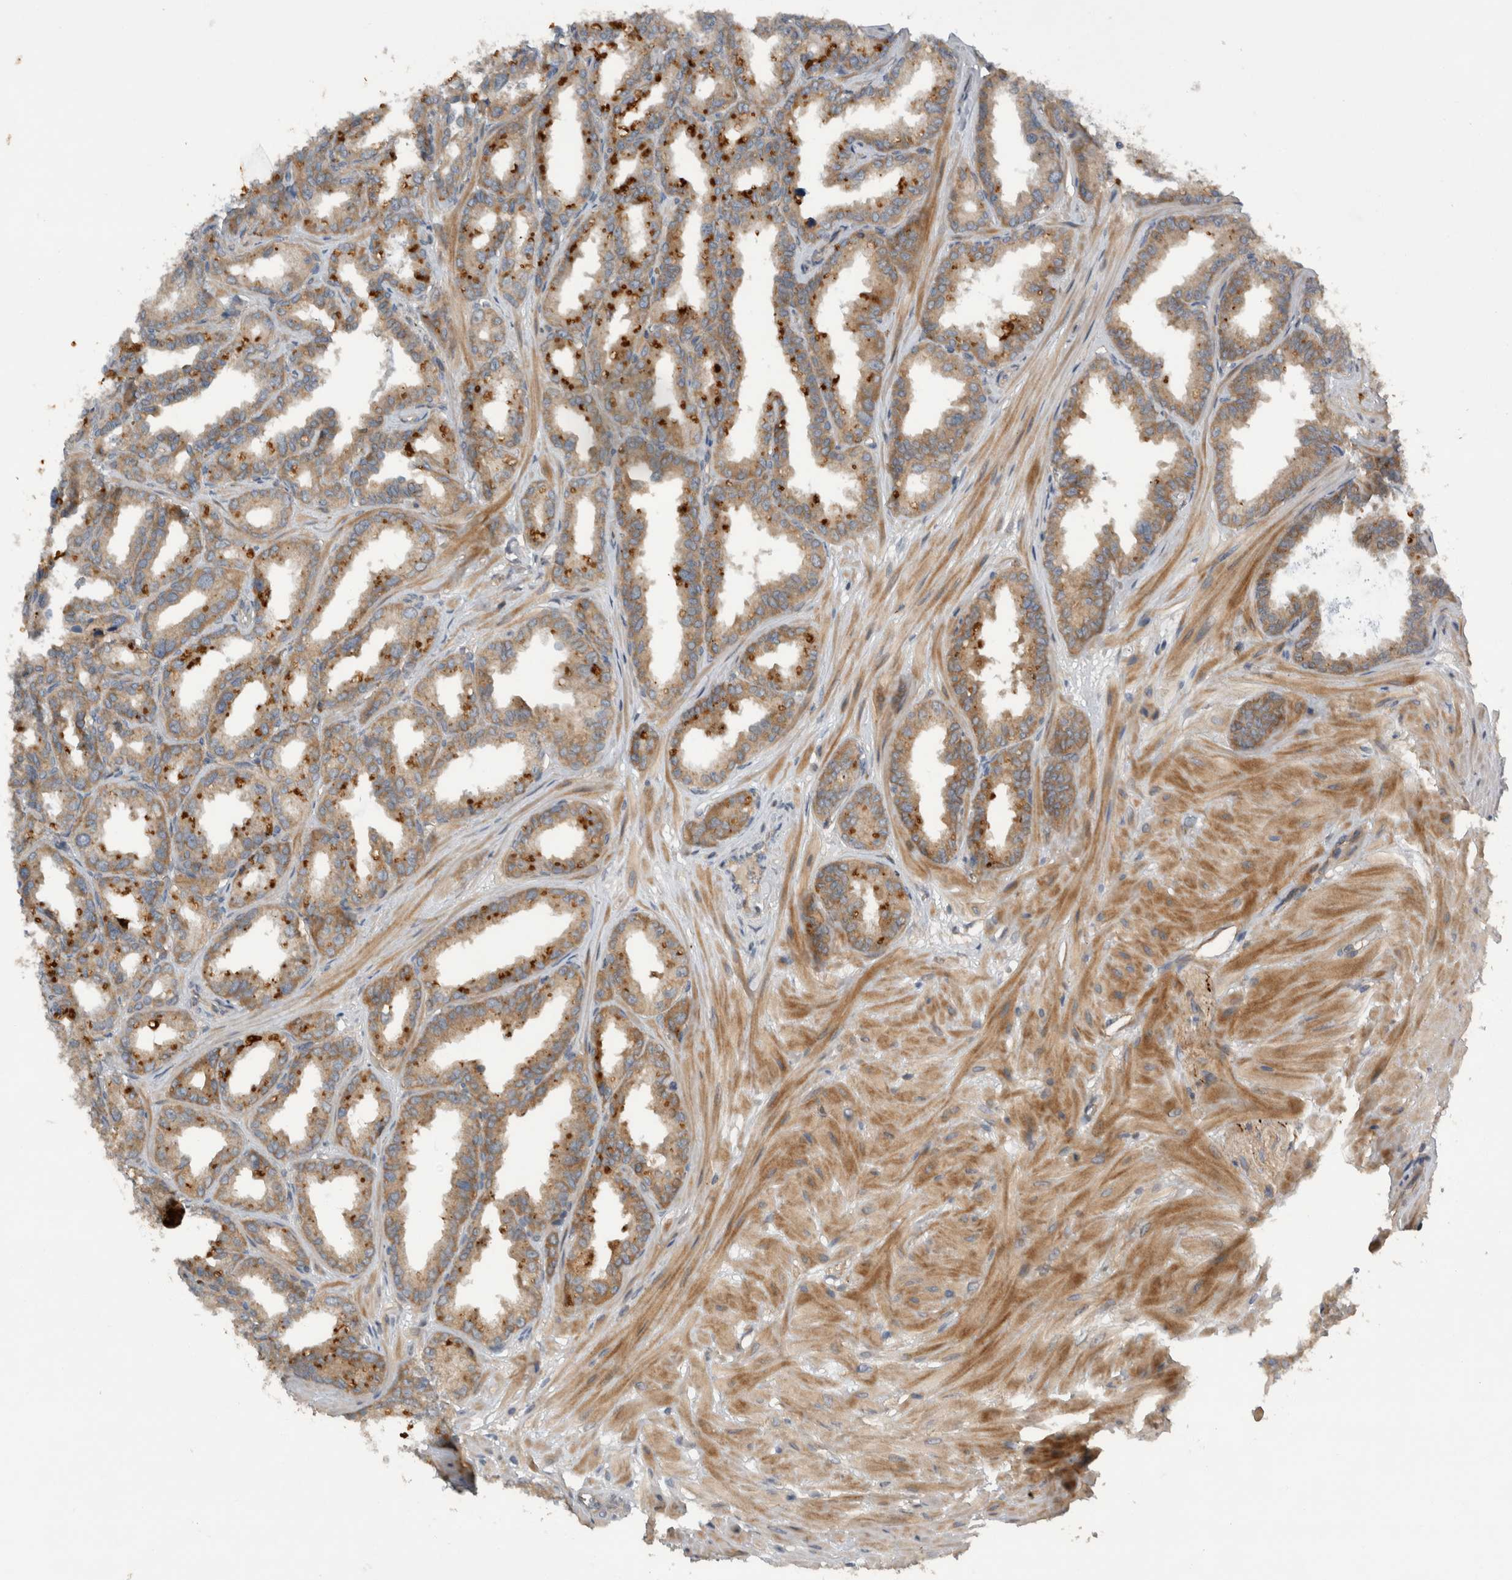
{"staining": {"intensity": "moderate", "quantity": ">75%", "location": "cytoplasmic/membranous"}, "tissue": "seminal vesicle", "cell_type": "Glandular cells", "image_type": "normal", "snomed": [{"axis": "morphology", "description": "Normal tissue, NOS"}, {"axis": "topography", "description": "Prostate"}, {"axis": "topography", "description": "Seminal veicle"}], "caption": "A brown stain shows moderate cytoplasmic/membranous staining of a protein in glandular cells of unremarkable human seminal vesicle. (Brightfield microscopy of DAB IHC at high magnification).", "gene": "SCARA5", "patient": {"sex": "male", "age": 51}}